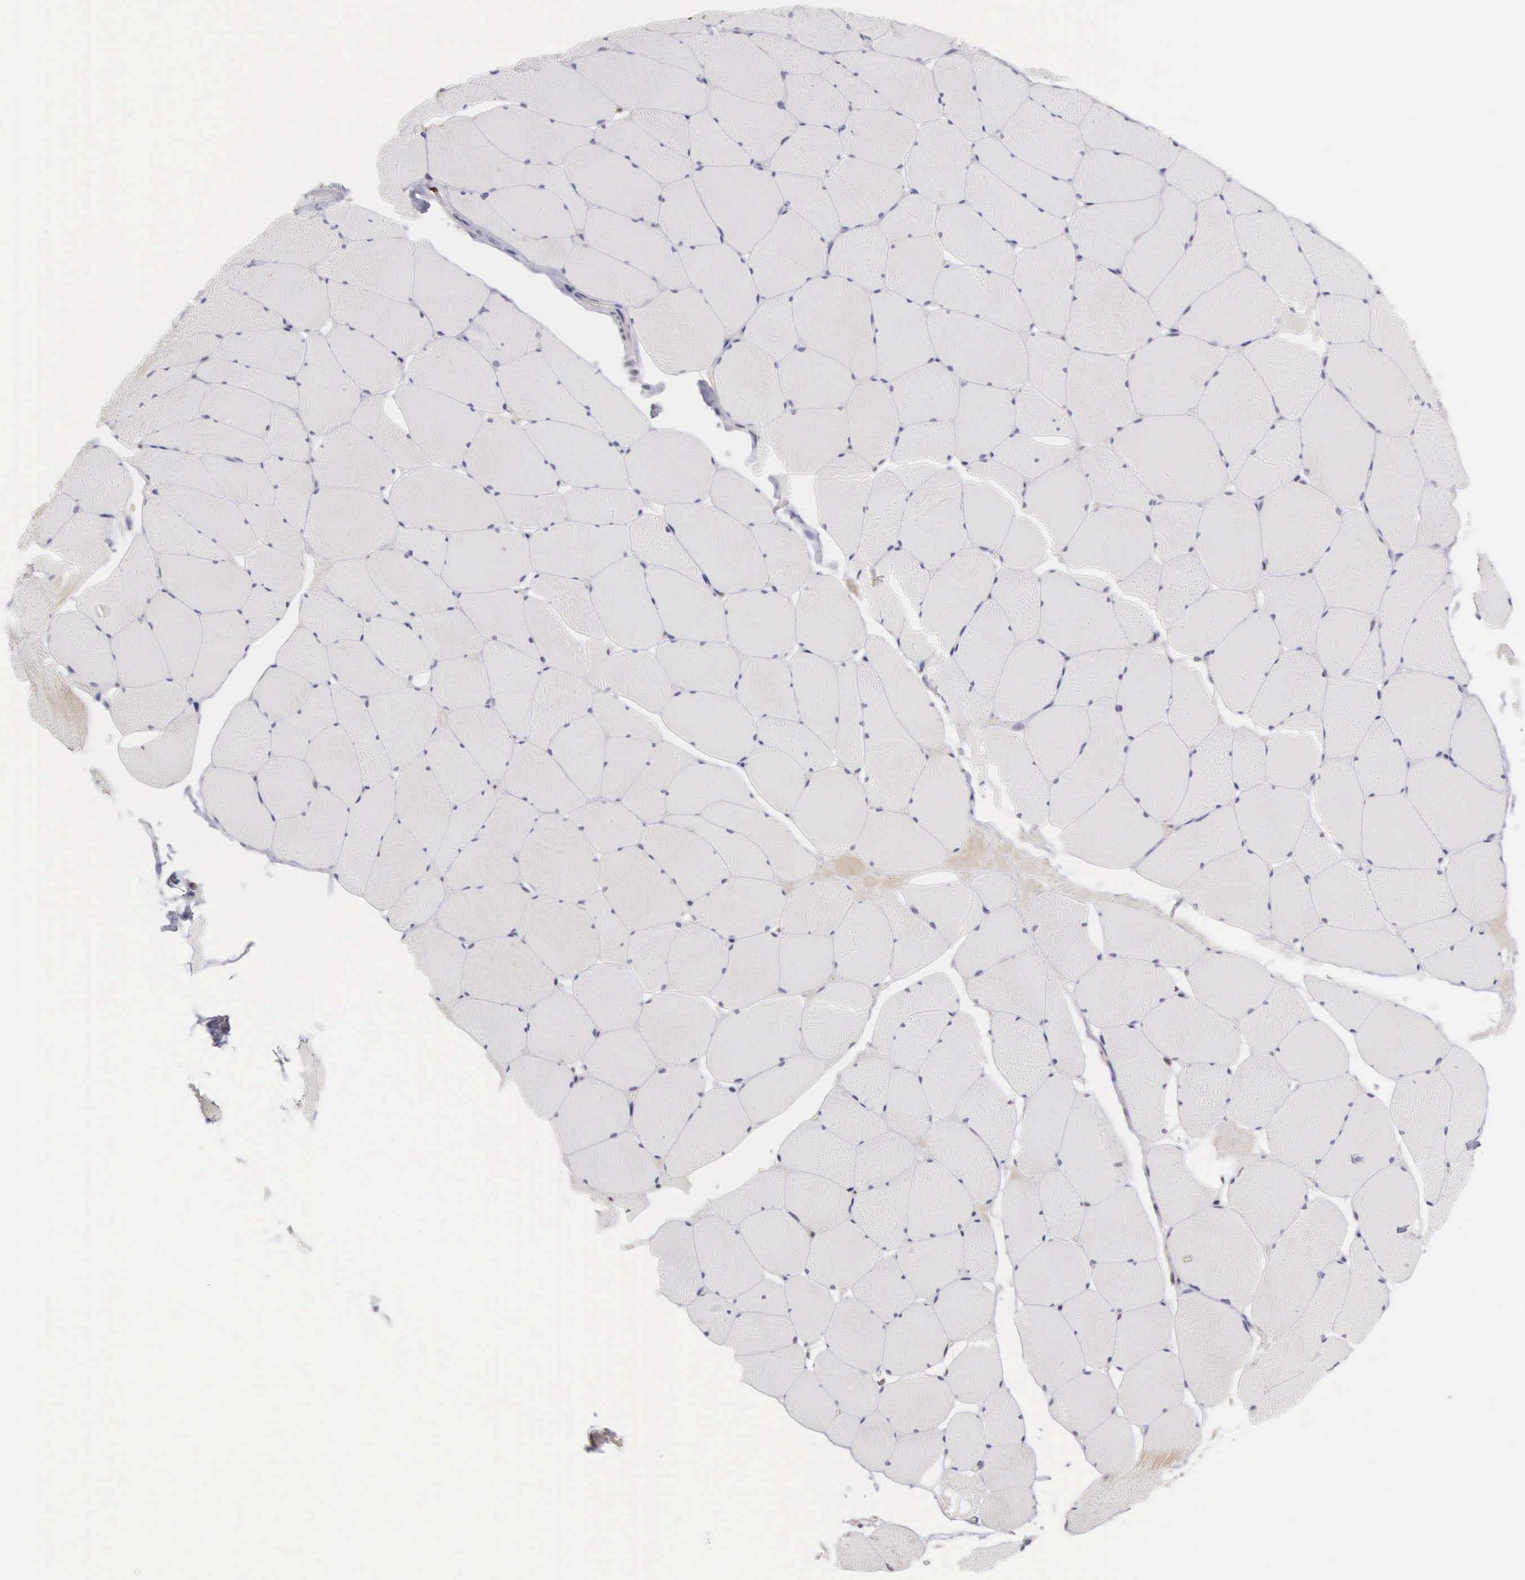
{"staining": {"intensity": "moderate", "quantity": "25%-75%", "location": "cytoplasmic/membranous"}, "tissue": "skeletal muscle", "cell_type": "Myocytes", "image_type": "normal", "snomed": [{"axis": "morphology", "description": "Normal tissue, NOS"}, {"axis": "topography", "description": "Skeletal muscle"}, {"axis": "topography", "description": "Salivary gland"}], "caption": "Immunohistochemical staining of unremarkable skeletal muscle displays medium levels of moderate cytoplasmic/membranous positivity in about 25%-75% of myocytes.", "gene": "GRK3", "patient": {"sex": "male", "age": 62}}